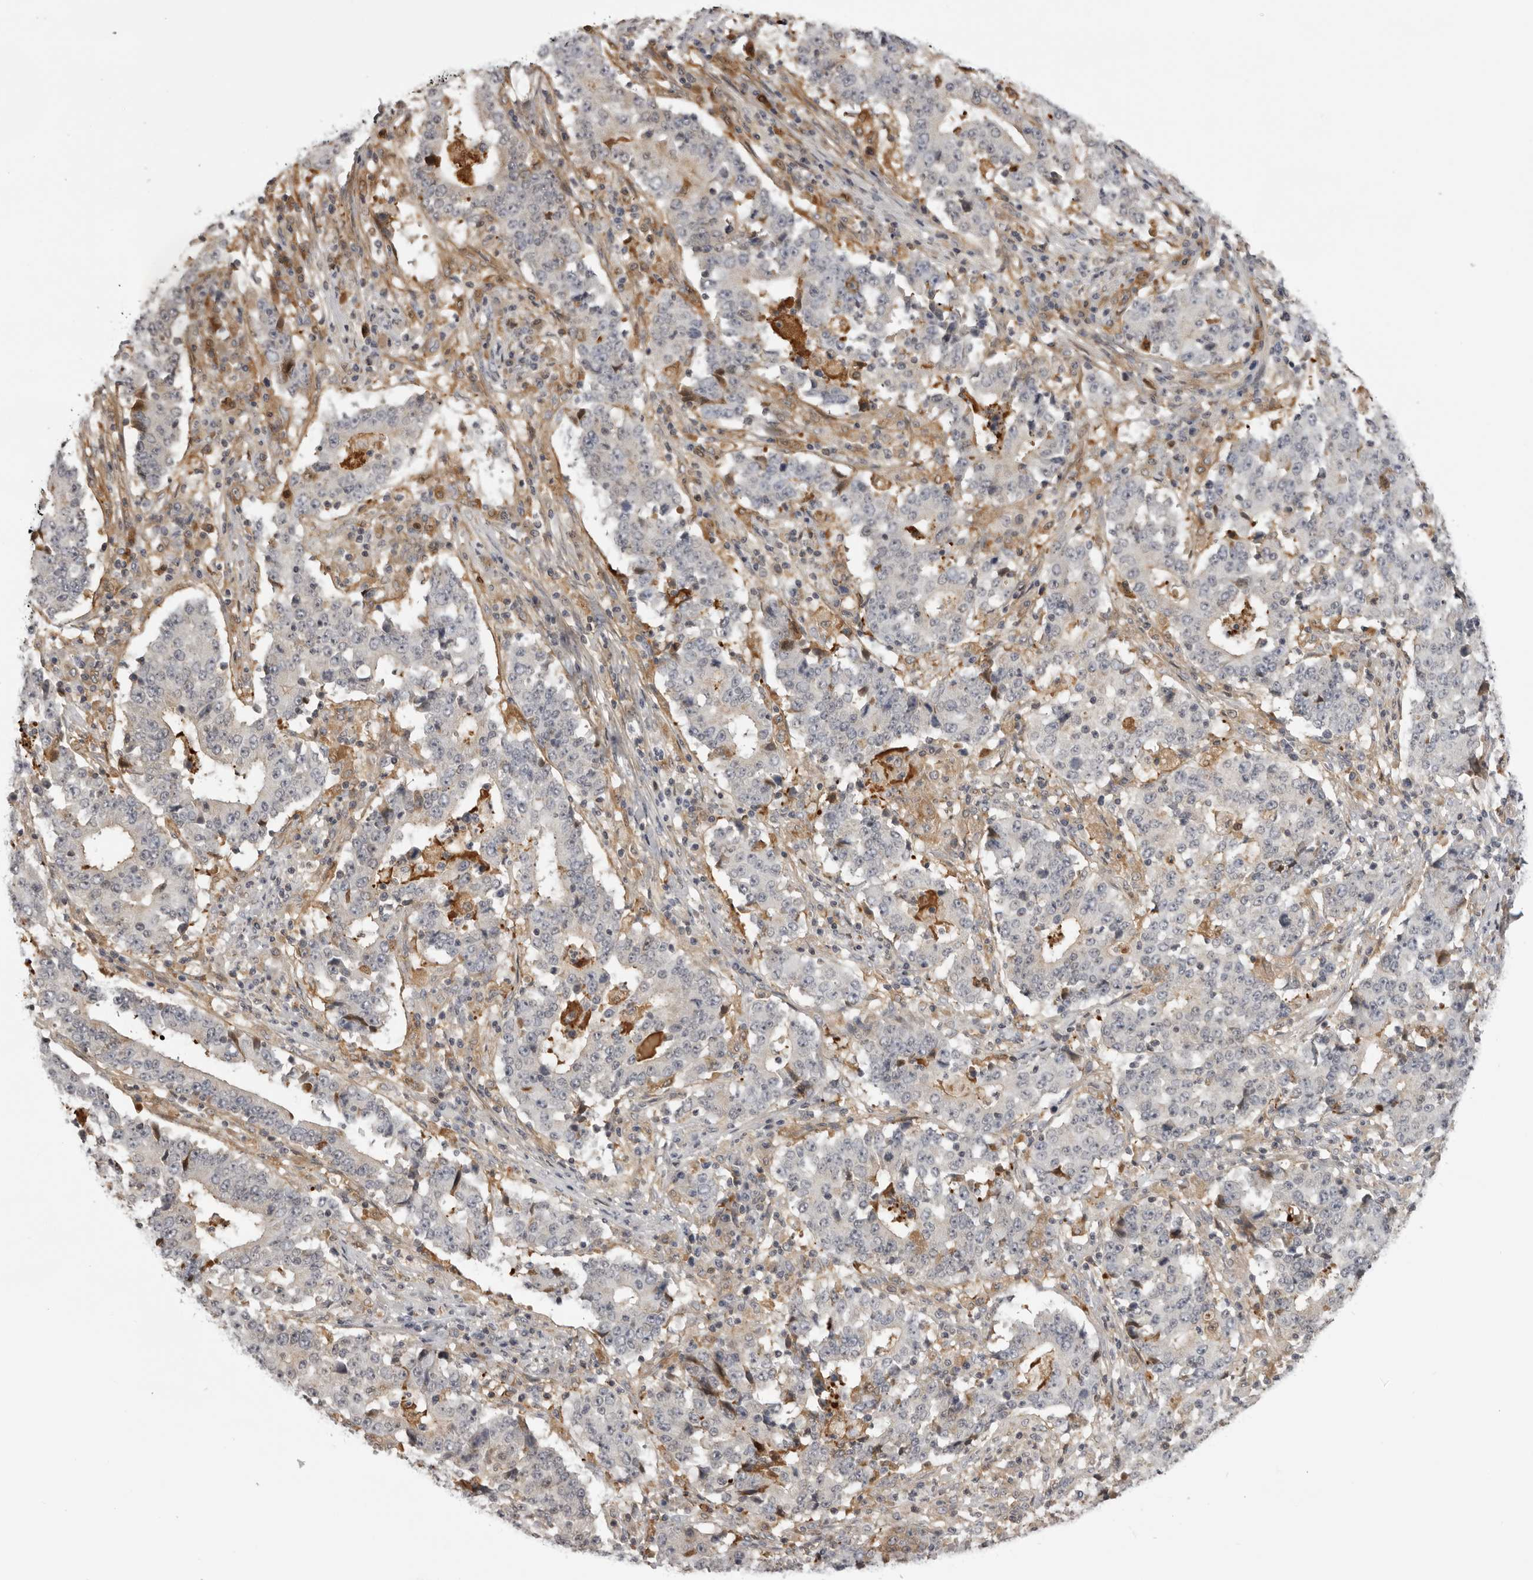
{"staining": {"intensity": "negative", "quantity": "none", "location": "none"}, "tissue": "stomach cancer", "cell_type": "Tumor cells", "image_type": "cancer", "snomed": [{"axis": "morphology", "description": "Adenocarcinoma, NOS"}, {"axis": "topography", "description": "Stomach"}], "caption": "The immunohistochemistry photomicrograph has no significant expression in tumor cells of stomach cancer (adenocarcinoma) tissue. (DAB immunohistochemistry (IHC) with hematoxylin counter stain).", "gene": "PLEKHF2", "patient": {"sex": "male", "age": 59}}